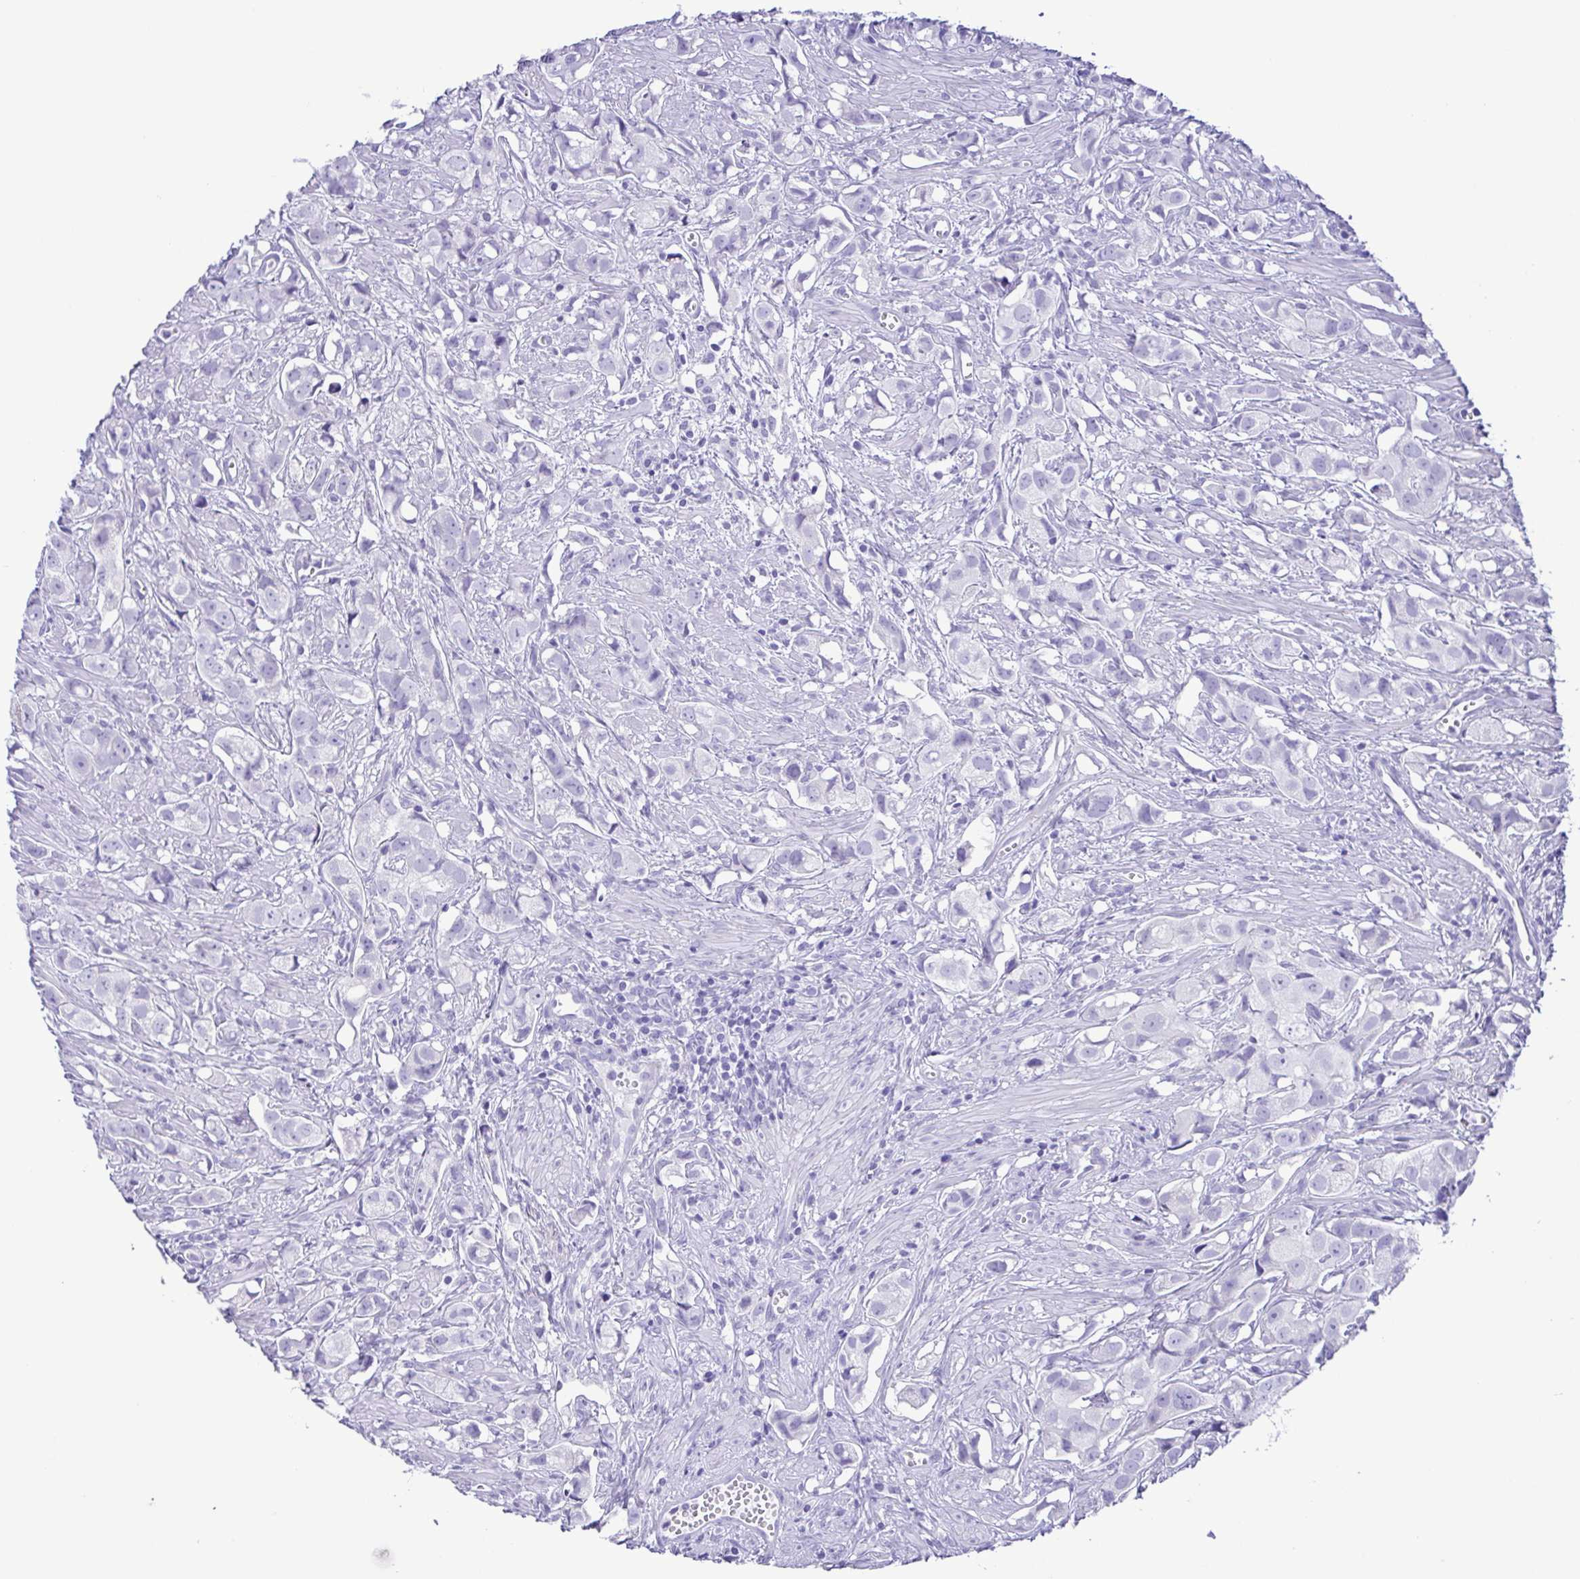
{"staining": {"intensity": "negative", "quantity": "none", "location": "none"}, "tissue": "prostate cancer", "cell_type": "Tumor cells", "image_type": "cancer", "snomed": [{"axis": "morphology", "description": "Adenocarcinoma, High grade"}, {"axis": "topography", "description": "Prostate"}], "caption": "IHC micrograph of human adenocarcinoma (high-grade) (prostate) stained for a protein (brown), which reveals no expression in tumor cells.", "gene": "PAK3", "patient": {"sex": "male", "age": 58}}